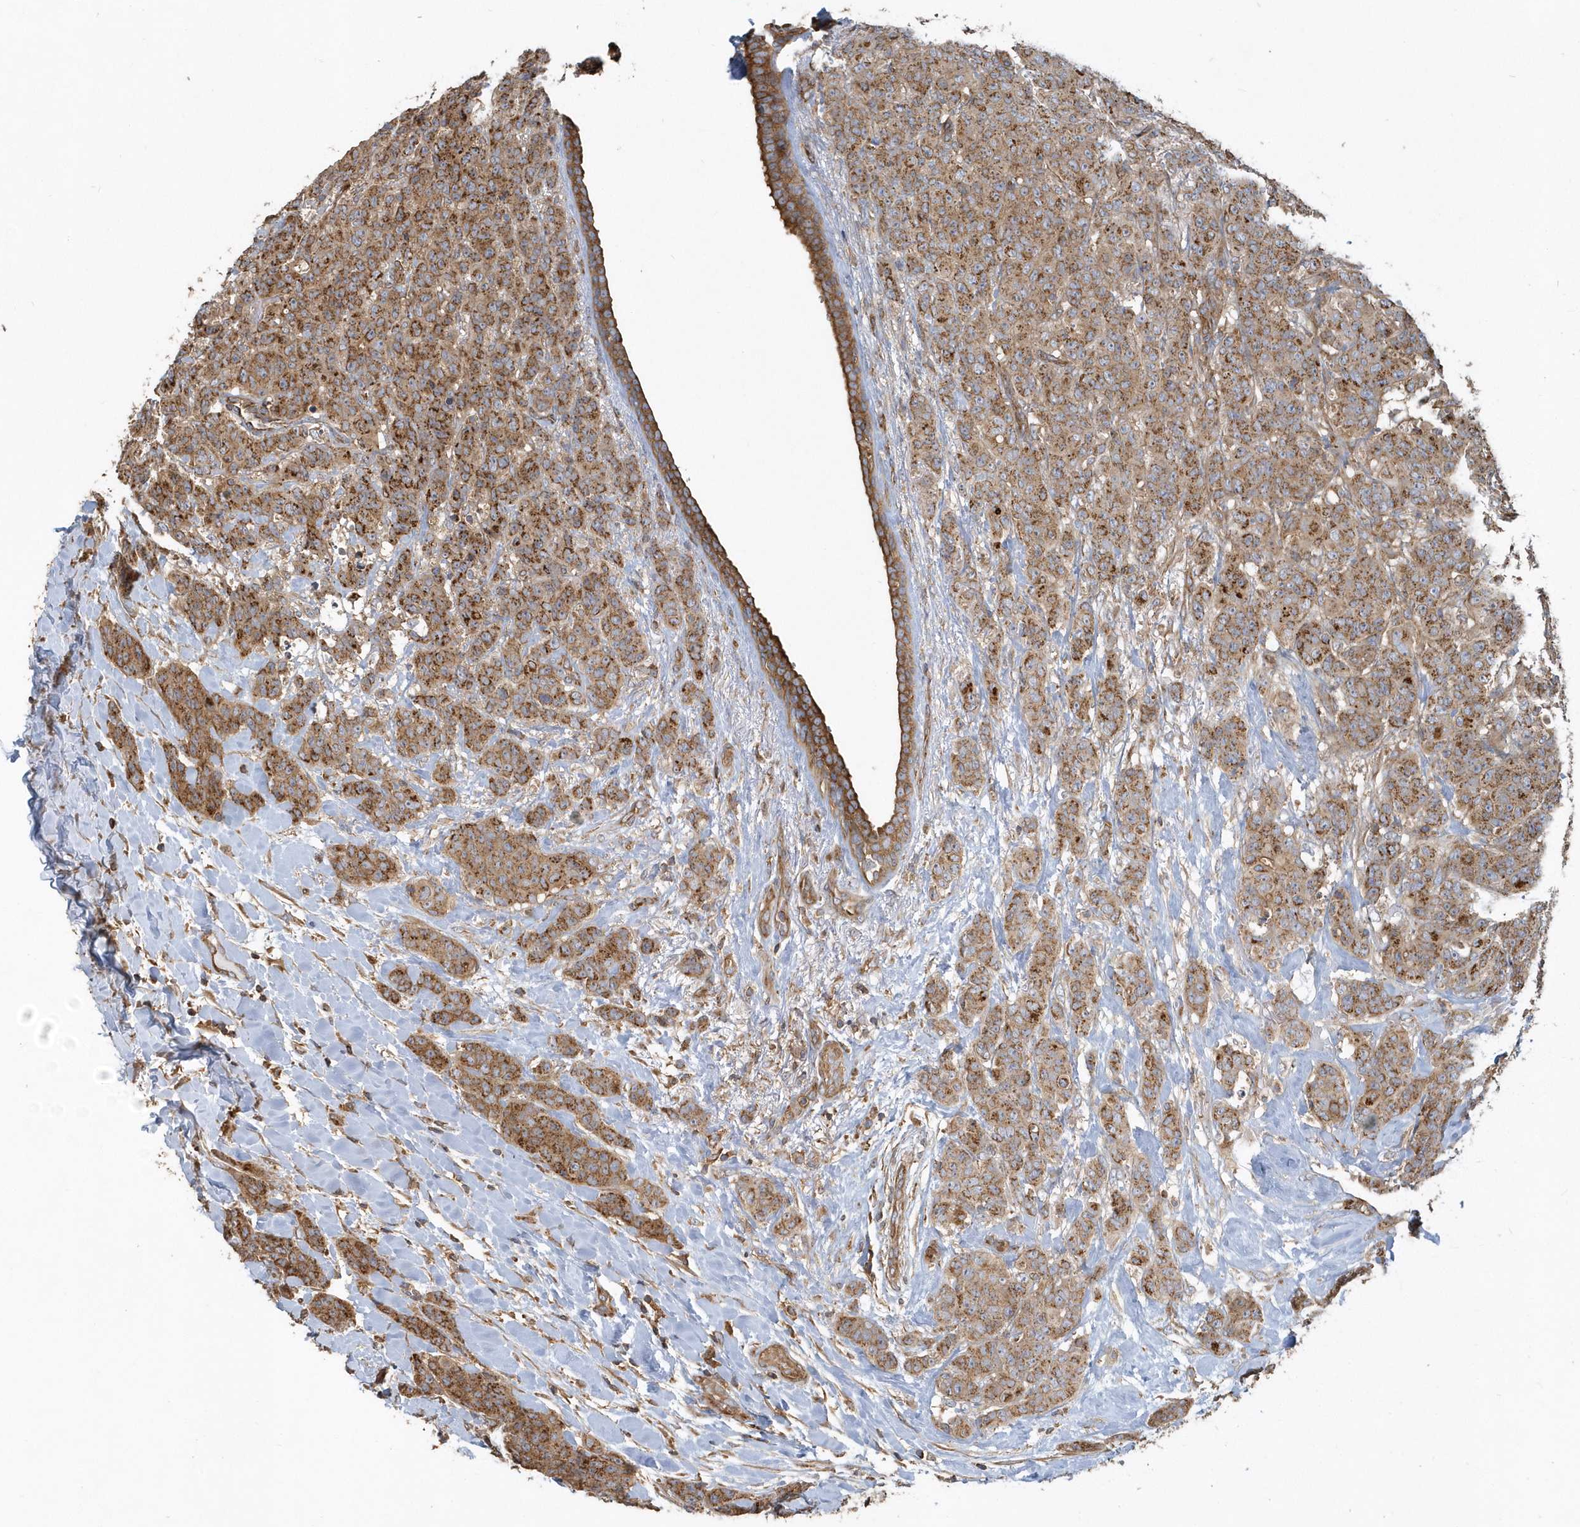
{"staining": {"intensity": "moderate", "quantity": ">75%", "location": "cytoplasmic/membranous"}, "tissue": "breast cancer", "cell_type": "Tumor cells", "image_type": "cancer", "snomed": [{"axis": "morphology", "description": "Duct carcinoma"}, {"axis": "topography", "description": "Breast"}], "caption": "This histopathology image demonstrates immunohistochemistry staining of human breast infiltrating ductal carcinoma, with medium moderate cytoplasmic/membranous expression in approximately >75% of tumor cells.", "gene": "TRAIP", "patient": {"sex": "female", "age": 40}}